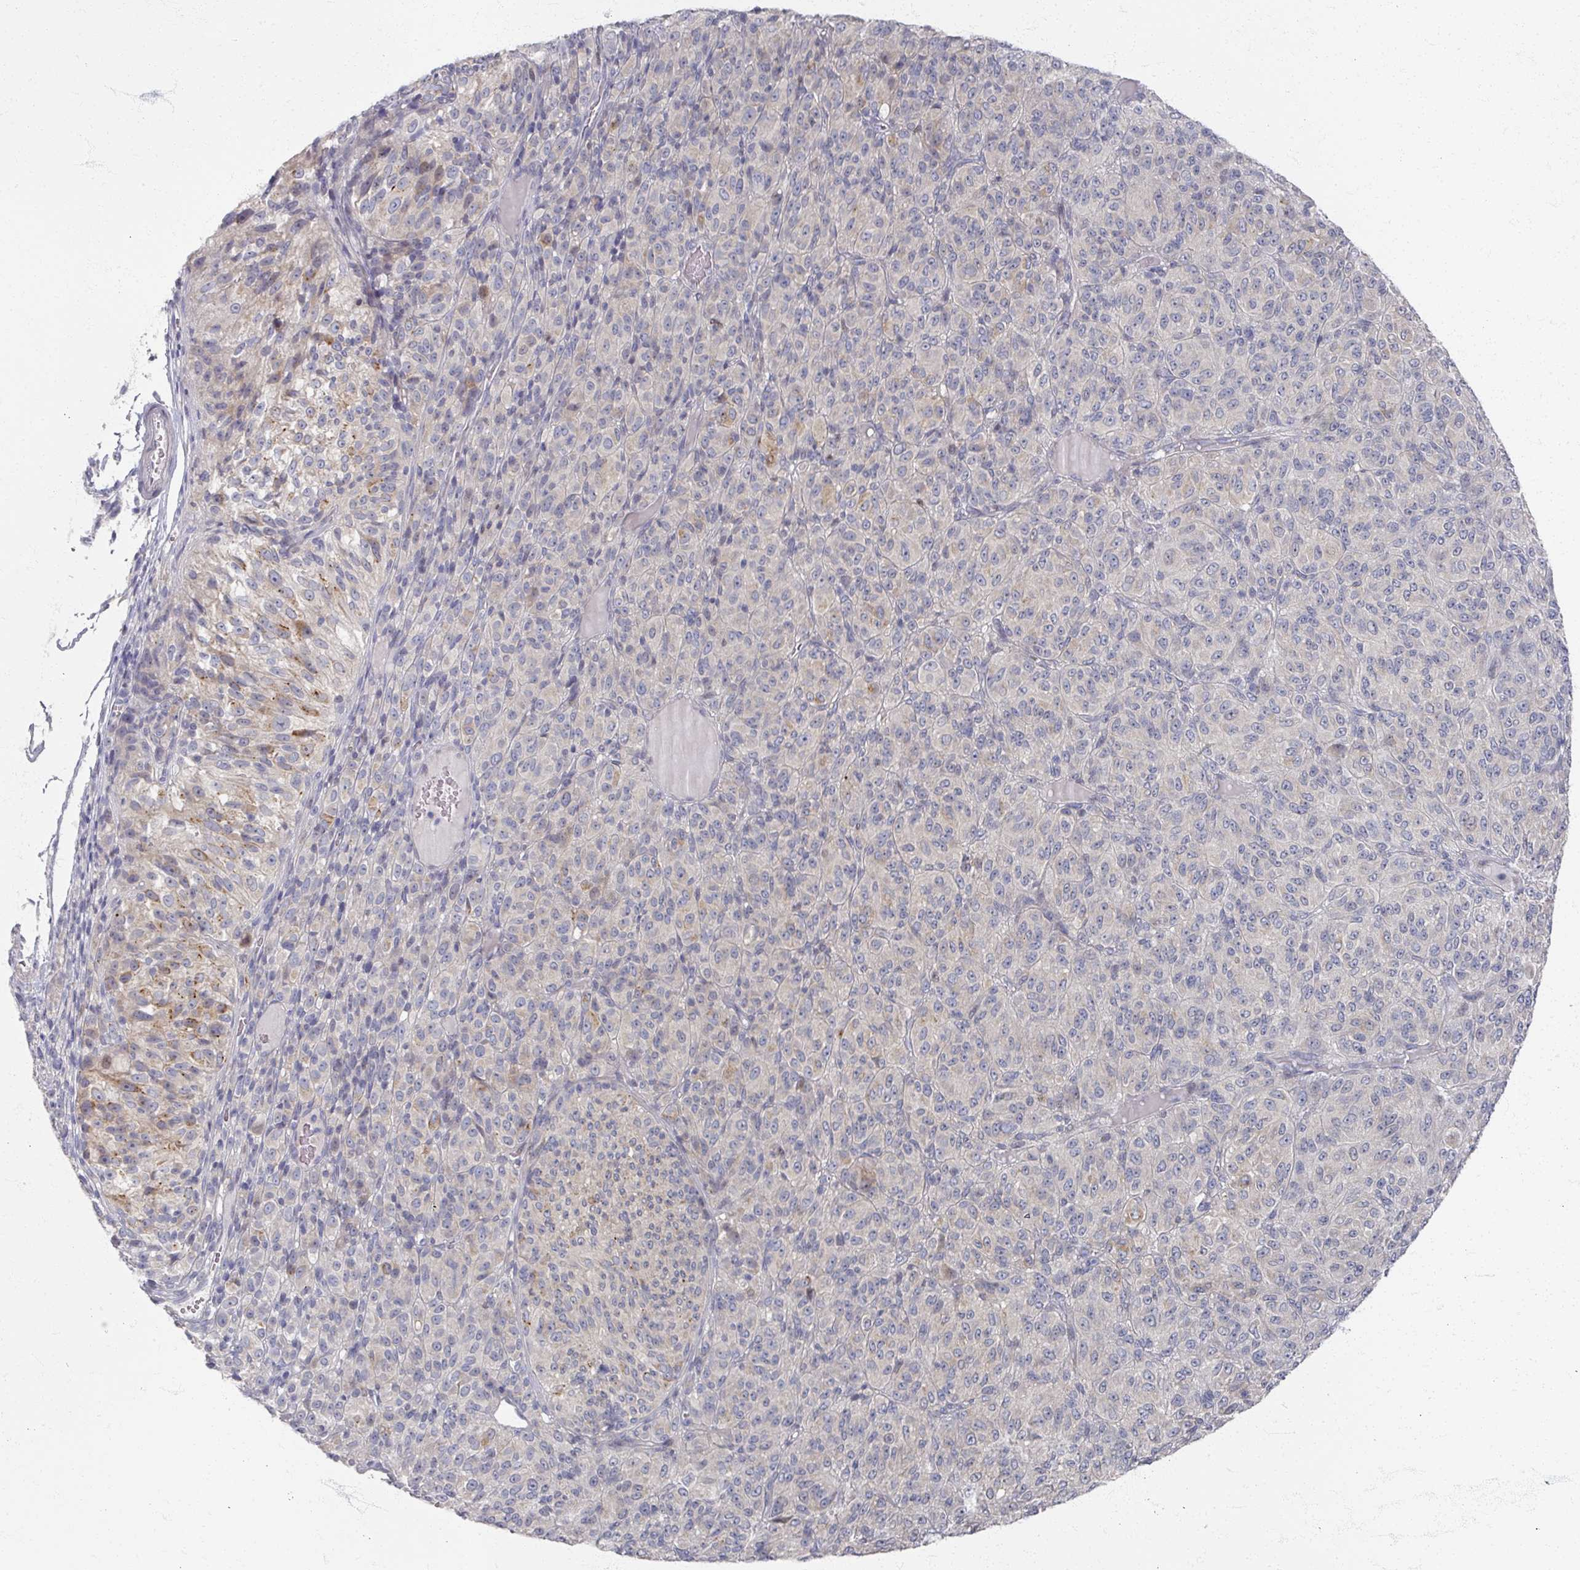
{"staining": {"intensity": "negative", "quantity": "none", "location": "none"}, "tissue": "melanoma", "cell_type": "Tumor cells", "image_type": "cancer", "snomed": [{"axis": "morphology", "description": "Malignant melanoma, Metastatic site"}, {"axis": "topography", "description": "Brain"}], "caption": "Protein analysis of melanoma demonstrates no significant staining in tumor cells.", "gene": "TTYH3", "patient": {"sex": "female", "age": 56}}